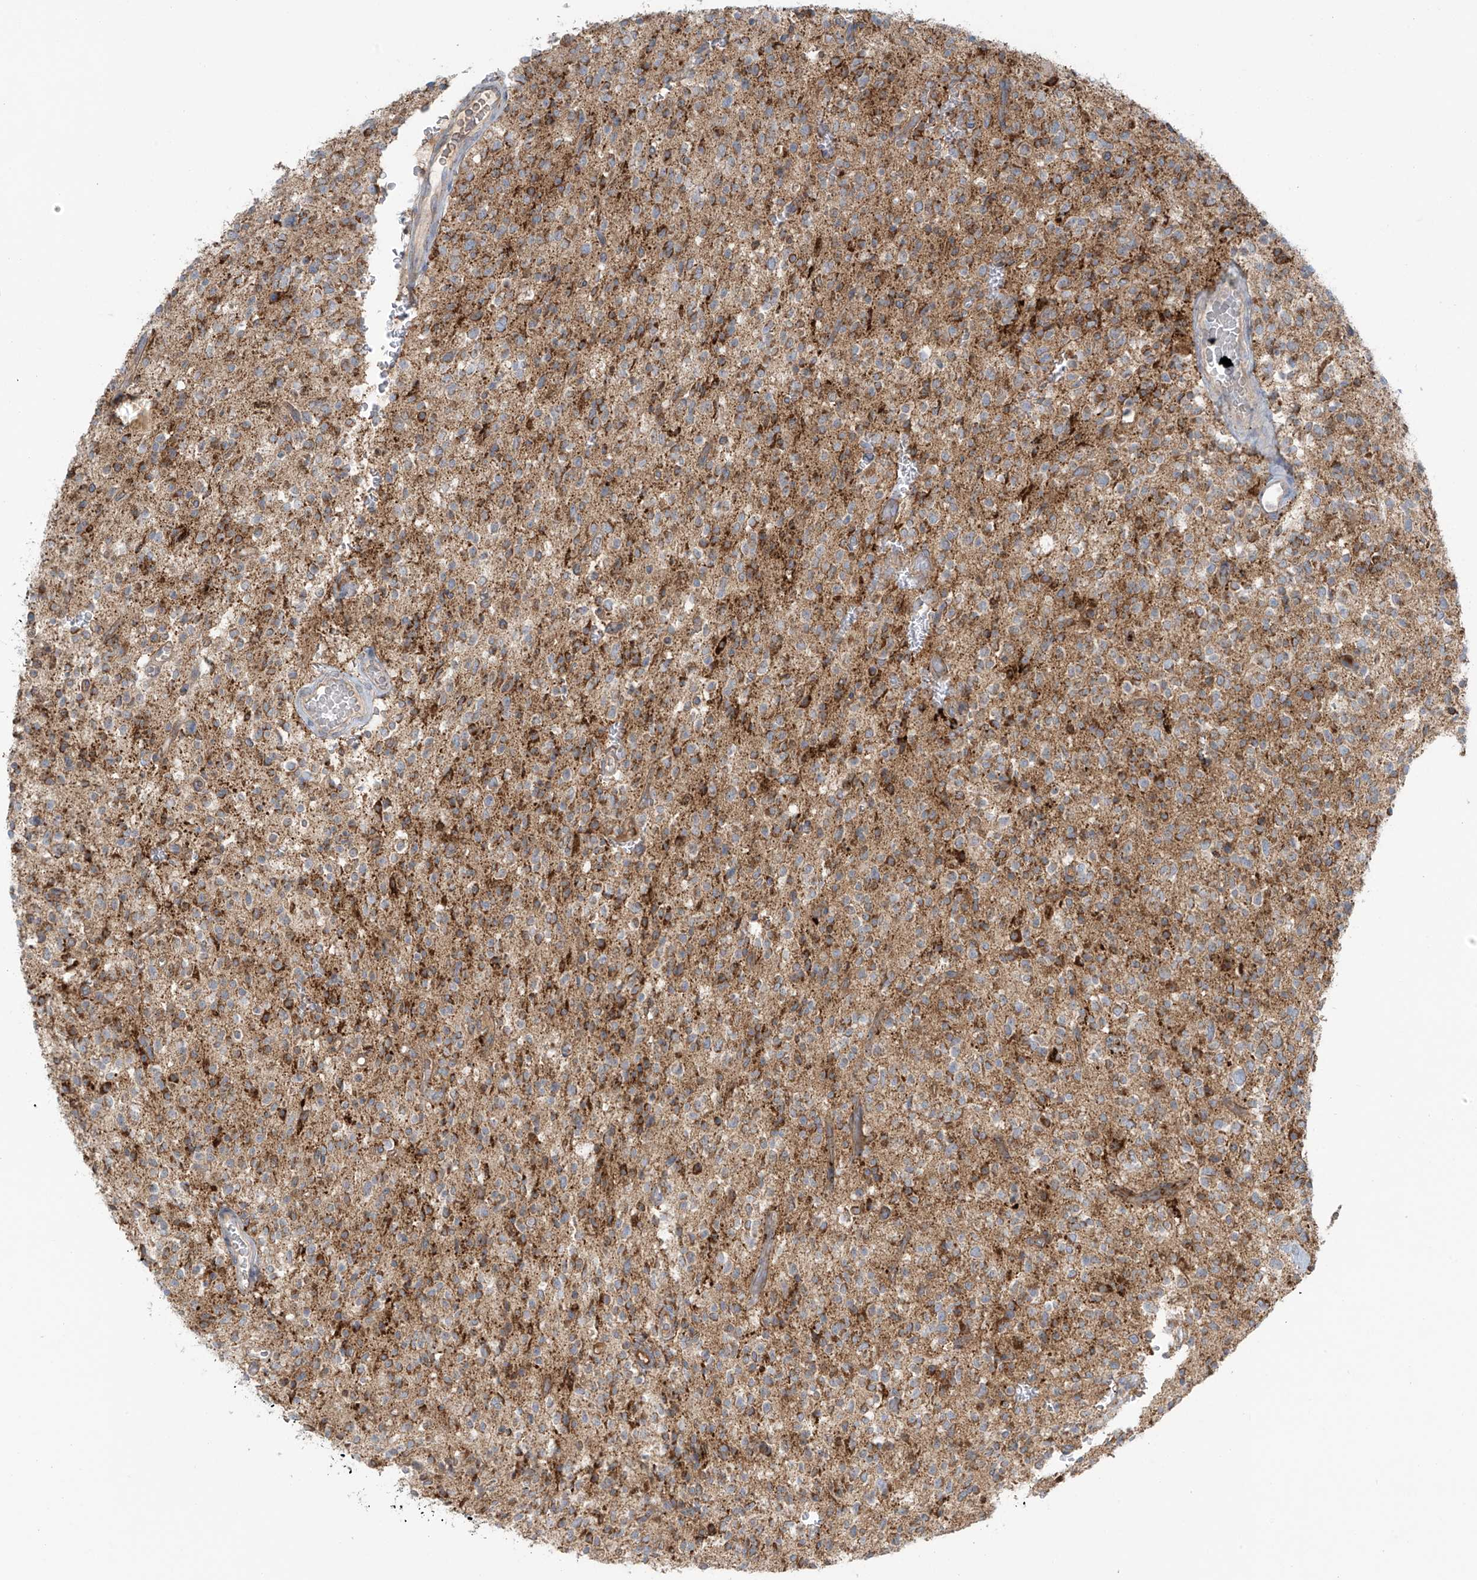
{"staining": {"intensity": "moderate", "quantity": "25%-75%", "location": "cytoplasmic/membranous"}, "tissue": "glioma", "cell_type": "Tumor cells", "image_type": "cancer", "snomed": [{"axis": "morphology", "description": "Glioma, malignant, High grade"}, {"axis": "topography", "description": "Brain"}], "caption": "There is medium levels of moderate cytoplasmic/membranous positivity in tumor cells of malignant high-grade glioma, as demonstrated by immunohistochemical staining (brown color).", "gene": "LZTS3", "patient": {"sex": "male", "age": 34}}